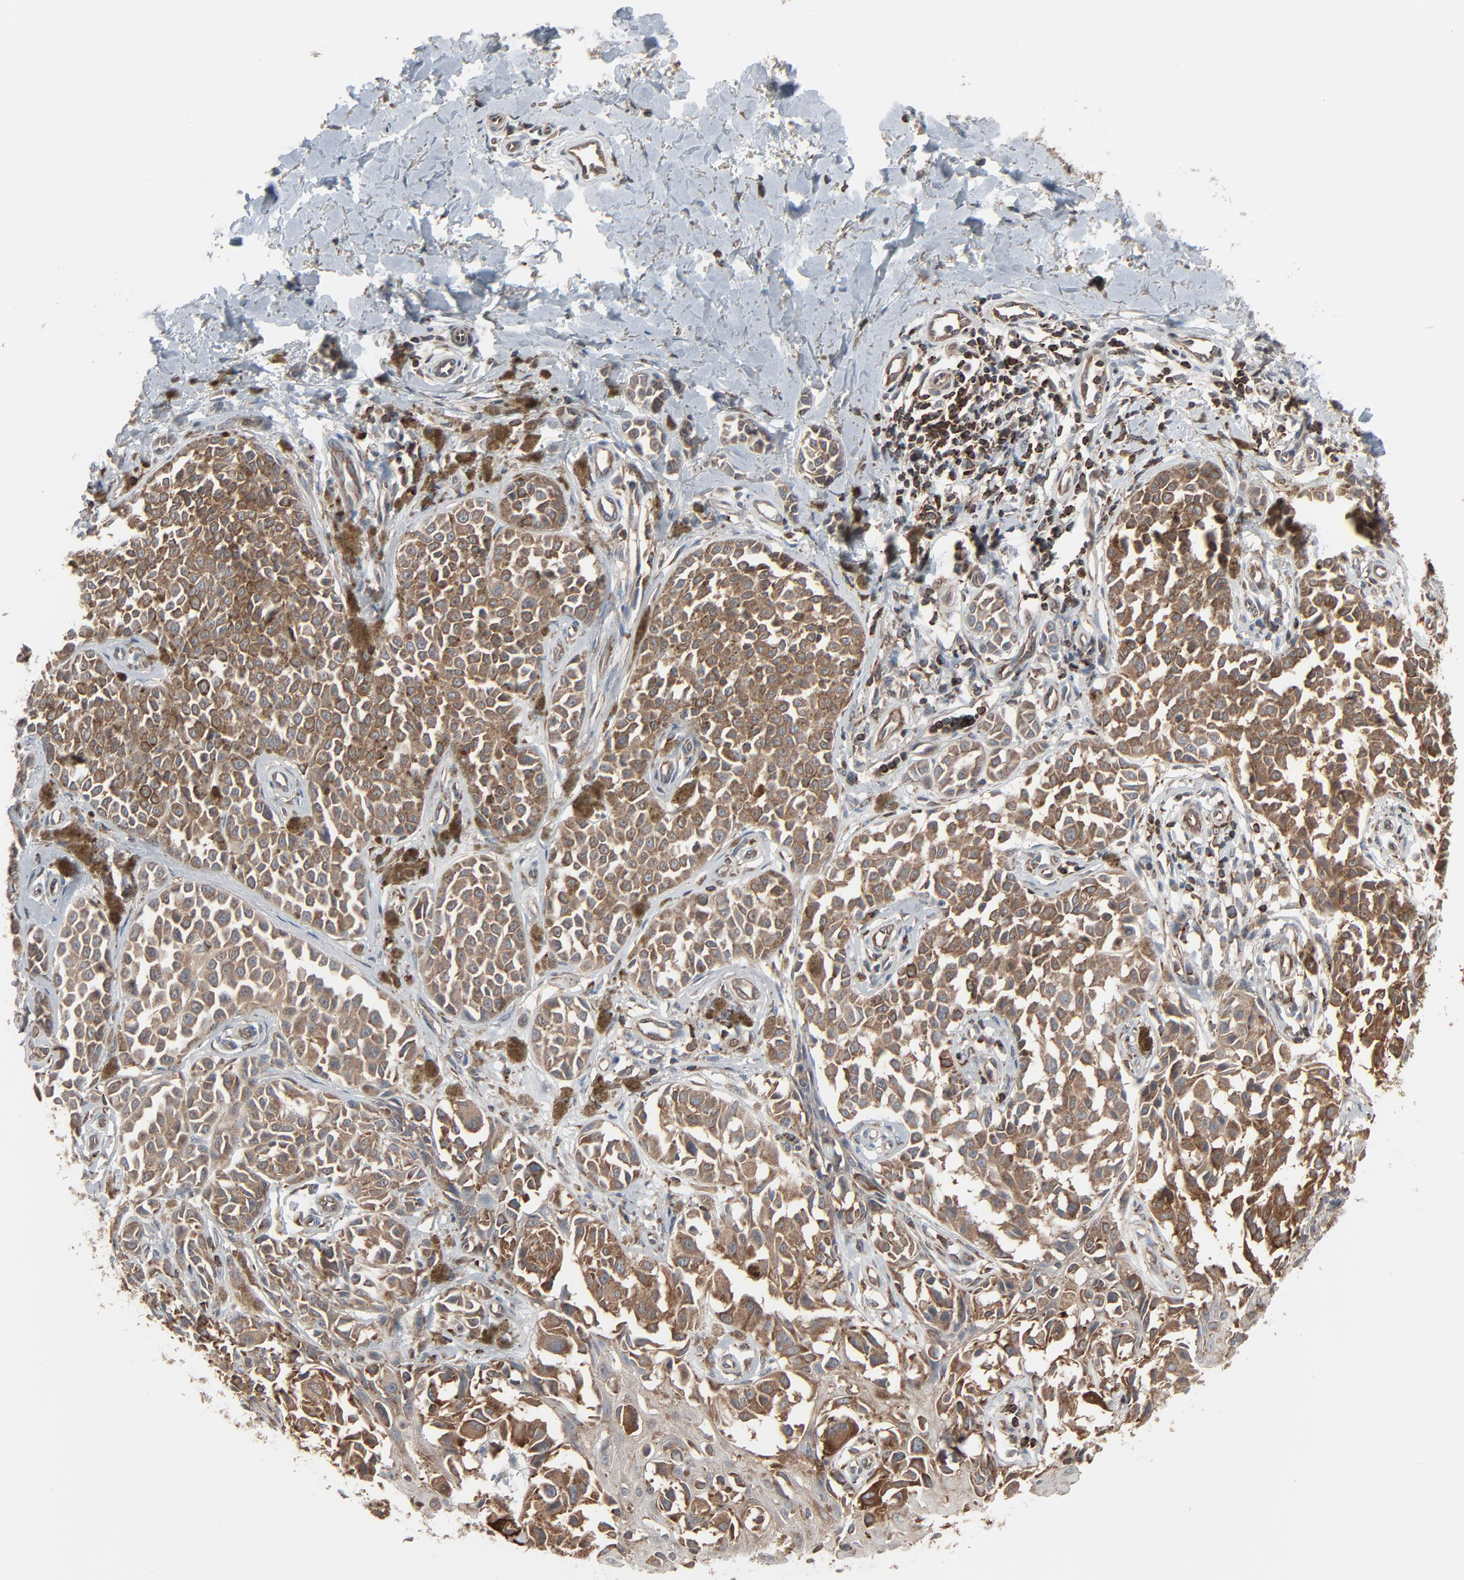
{"staining": {"intensity": "weak", "quantity": "25%-75%", "location": "cytoplasmic/membranous"}, "tissue": "melanoma", "cell_type": "Tumor cells", "image_type": "cancer", "snomed": [{"axis": "morphology", "description": "Malignant melanoma, NOS"}, {"axis": "topography", "description": "Skin"}], "caption": "Human malignant melanoma stained with a protein marker exhibits weak staining in tumor cells.", "gene": "OPTN", "patient": {"sex": "female", "age": 38}}